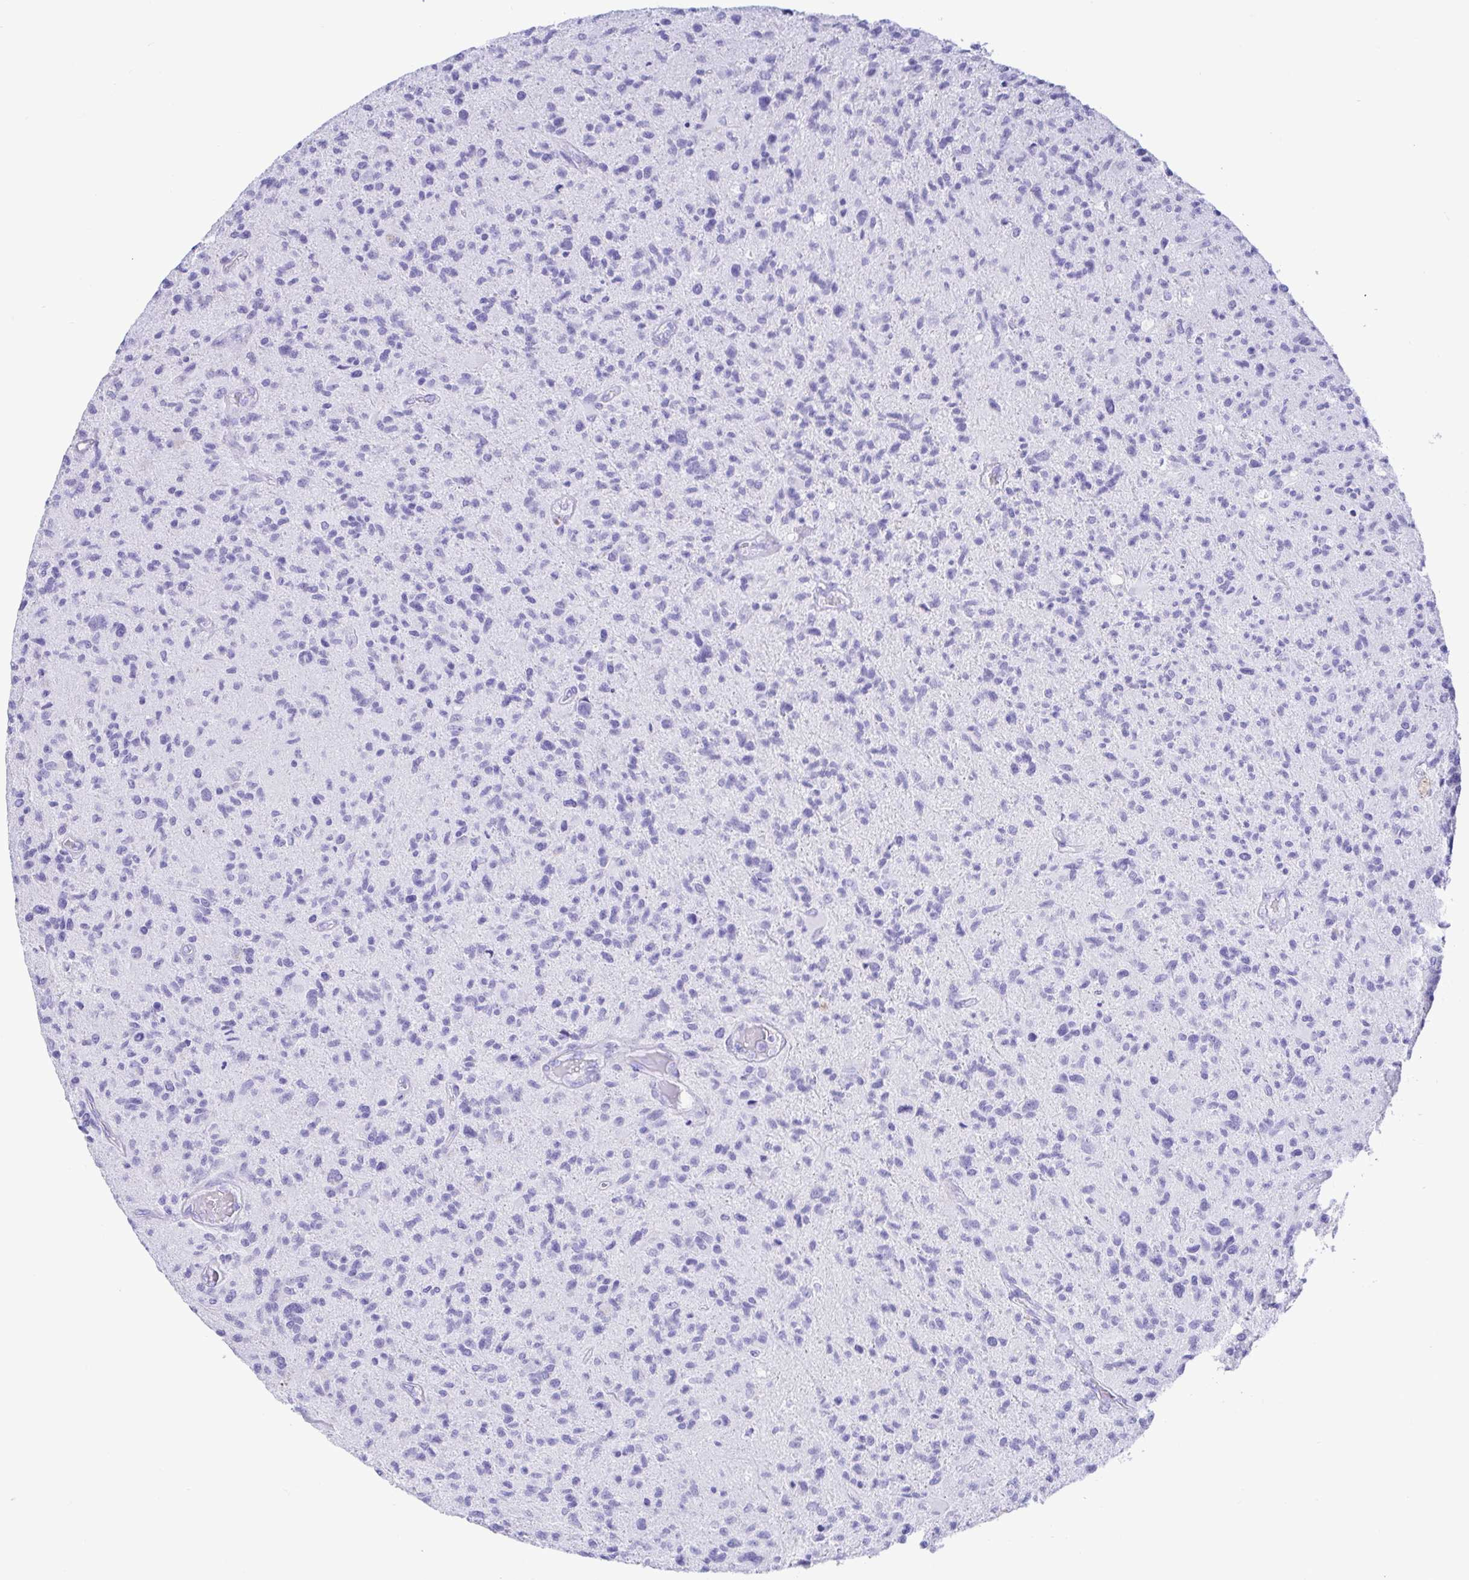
{"staining": {"intensity": "negative", "quantity": "none", "location": "none"}, "tissue": "glioma", "cell_type": "Tumor cells", "image_type": "cancer", "snomed": [{"axis": "morphology", "description": "Glioma, malignant, High grade"}, {"axis": "topography", "description": "Brain"}], "caption": "This is an IHC histopathology image of human malignant glioma (high-grade). There is no staining in tumor cells.", "gene": "CD5", "patient": {"sex": "female", "age": 70}}